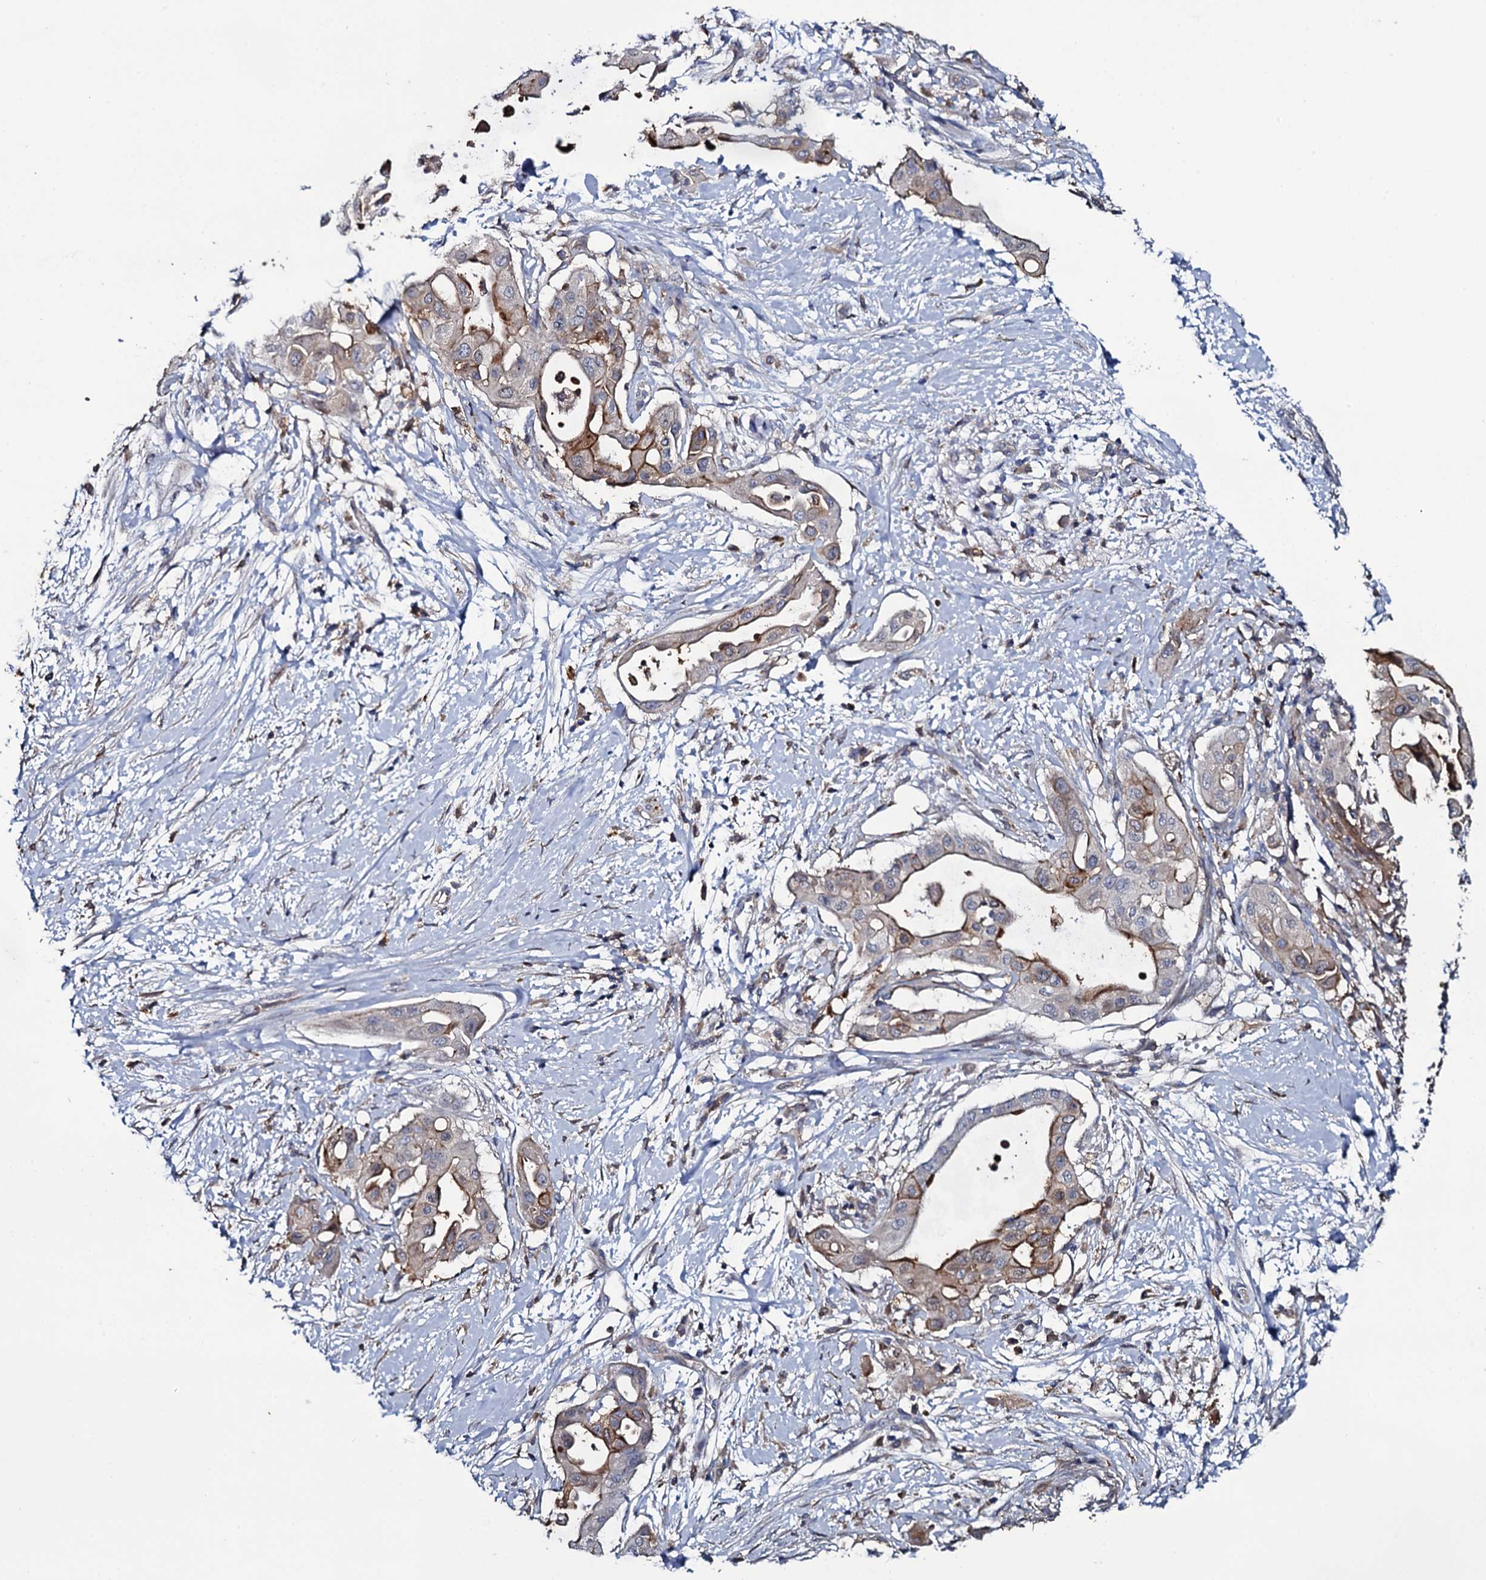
{"staining": {"intensity": "moderate", "quantity": "25%-75%", "location": "cytoplasmic/membranous"}, "tissue": "pancreatic cancer", "cell_type": "Tumor cells", "image_type": "cancer", "snomed": [{"axis": "morphology", "description": "Adenocarcinoma, NOS"}, {"axis": "topography", "description": "Pancreas"}], "caption": "IHC histopathology image of human pancreatic adenocarcinoma stained for a protein (brown), which shows medium levels of moderate cytoplasmic/membranous expression in about 25%-75% of tumor cells.", "gene": "TTC23", "patient": {"sex": "male", "age": 68}}